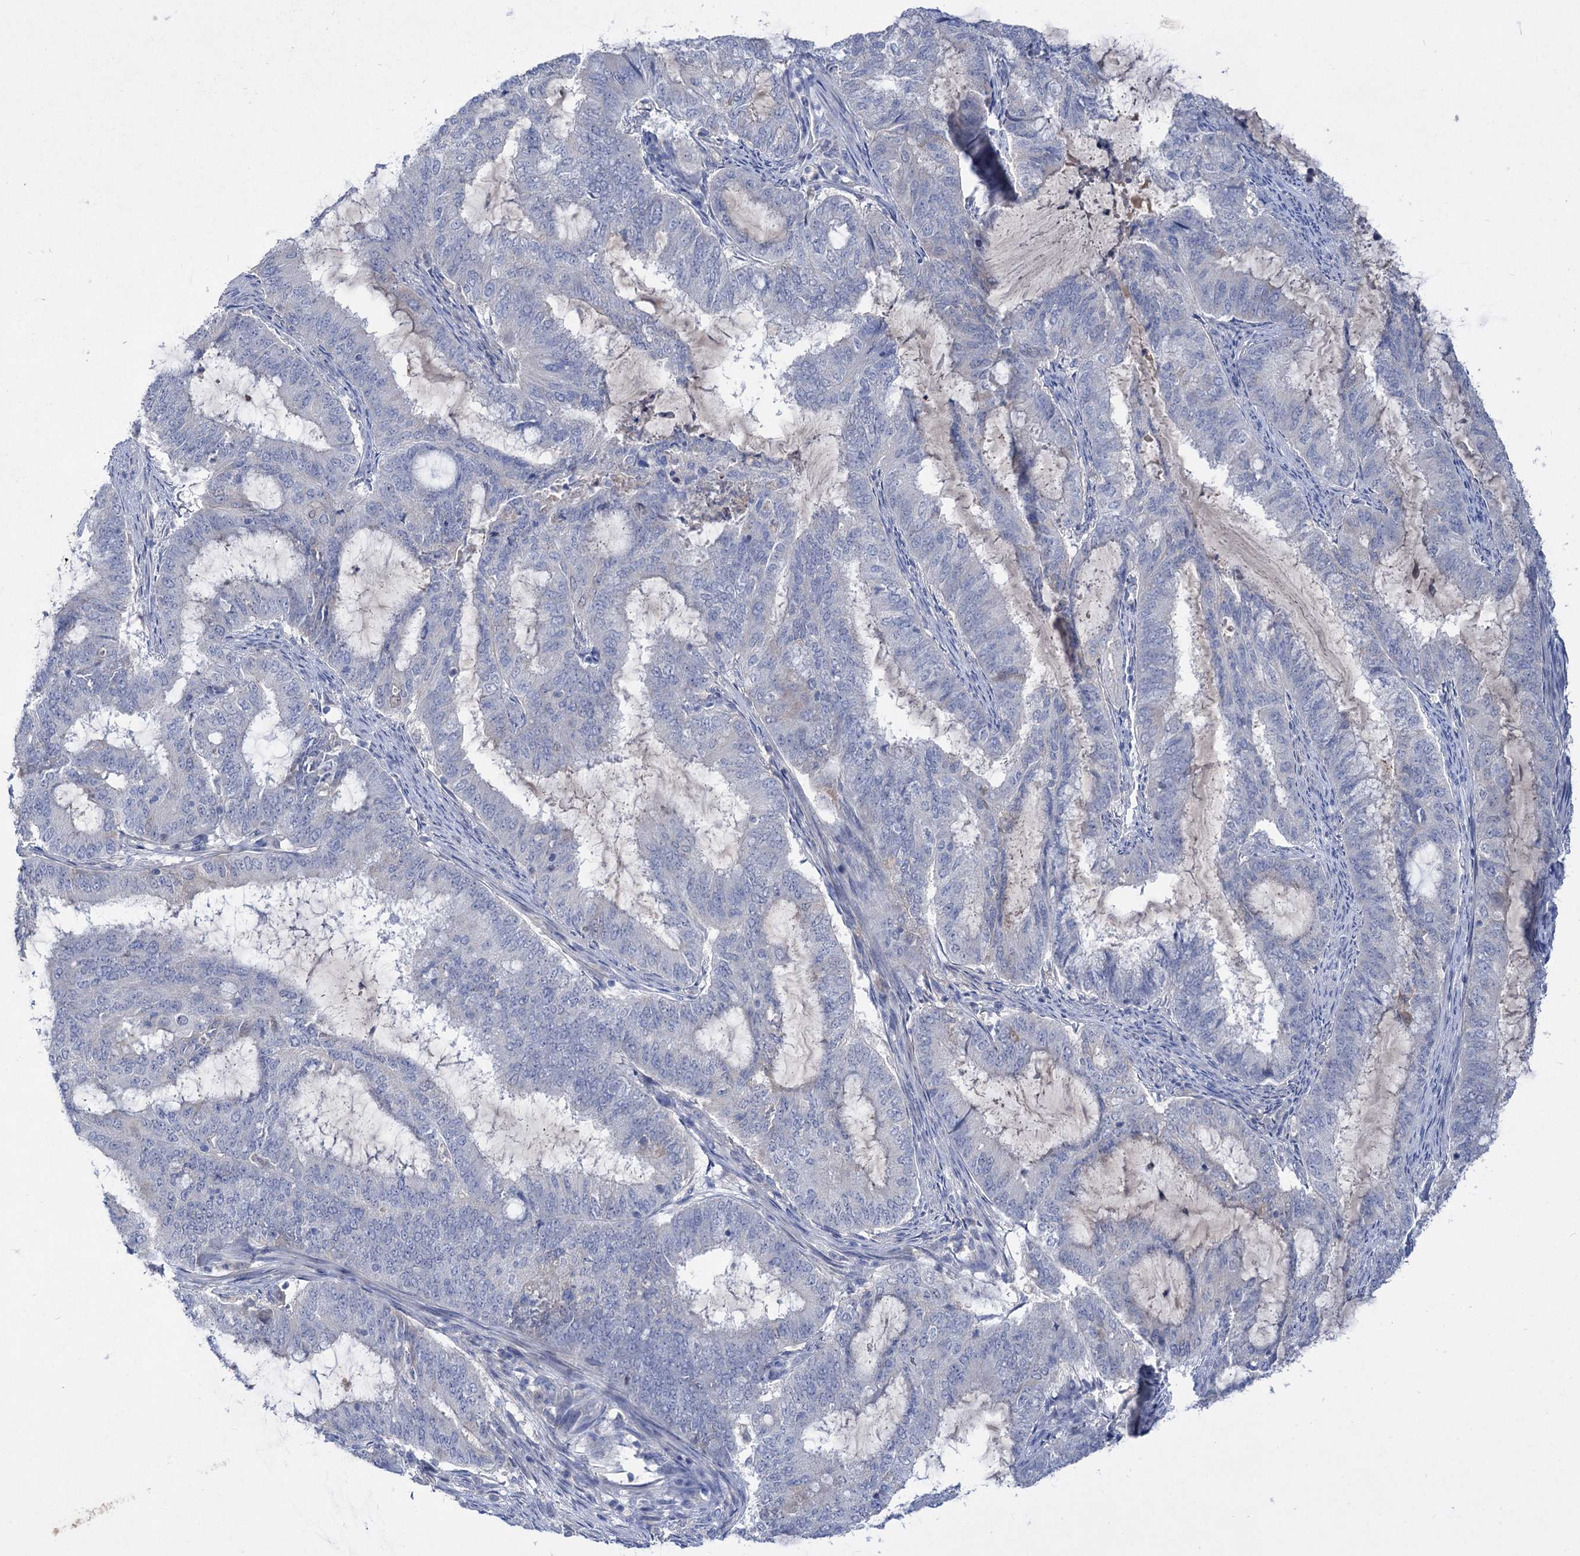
{"staining": {"intensity": "negative", "quantity": "none", "location": "none"}, "tissue": "endometrial cancer", "cell_type": "Tumor cells", "image_type": "cancer", "snomed": [{"axis": "morphology", "description": "Adenocarcinoma, NOS"}, {"axis": "topography", "description": "Endometrium"}], "caption": "An image of human adenocarcinoma (endometrial) is negative for staining in tumor cells.", "gene": "ATP4A", "patient": {"sex": "female", "age": 51}}